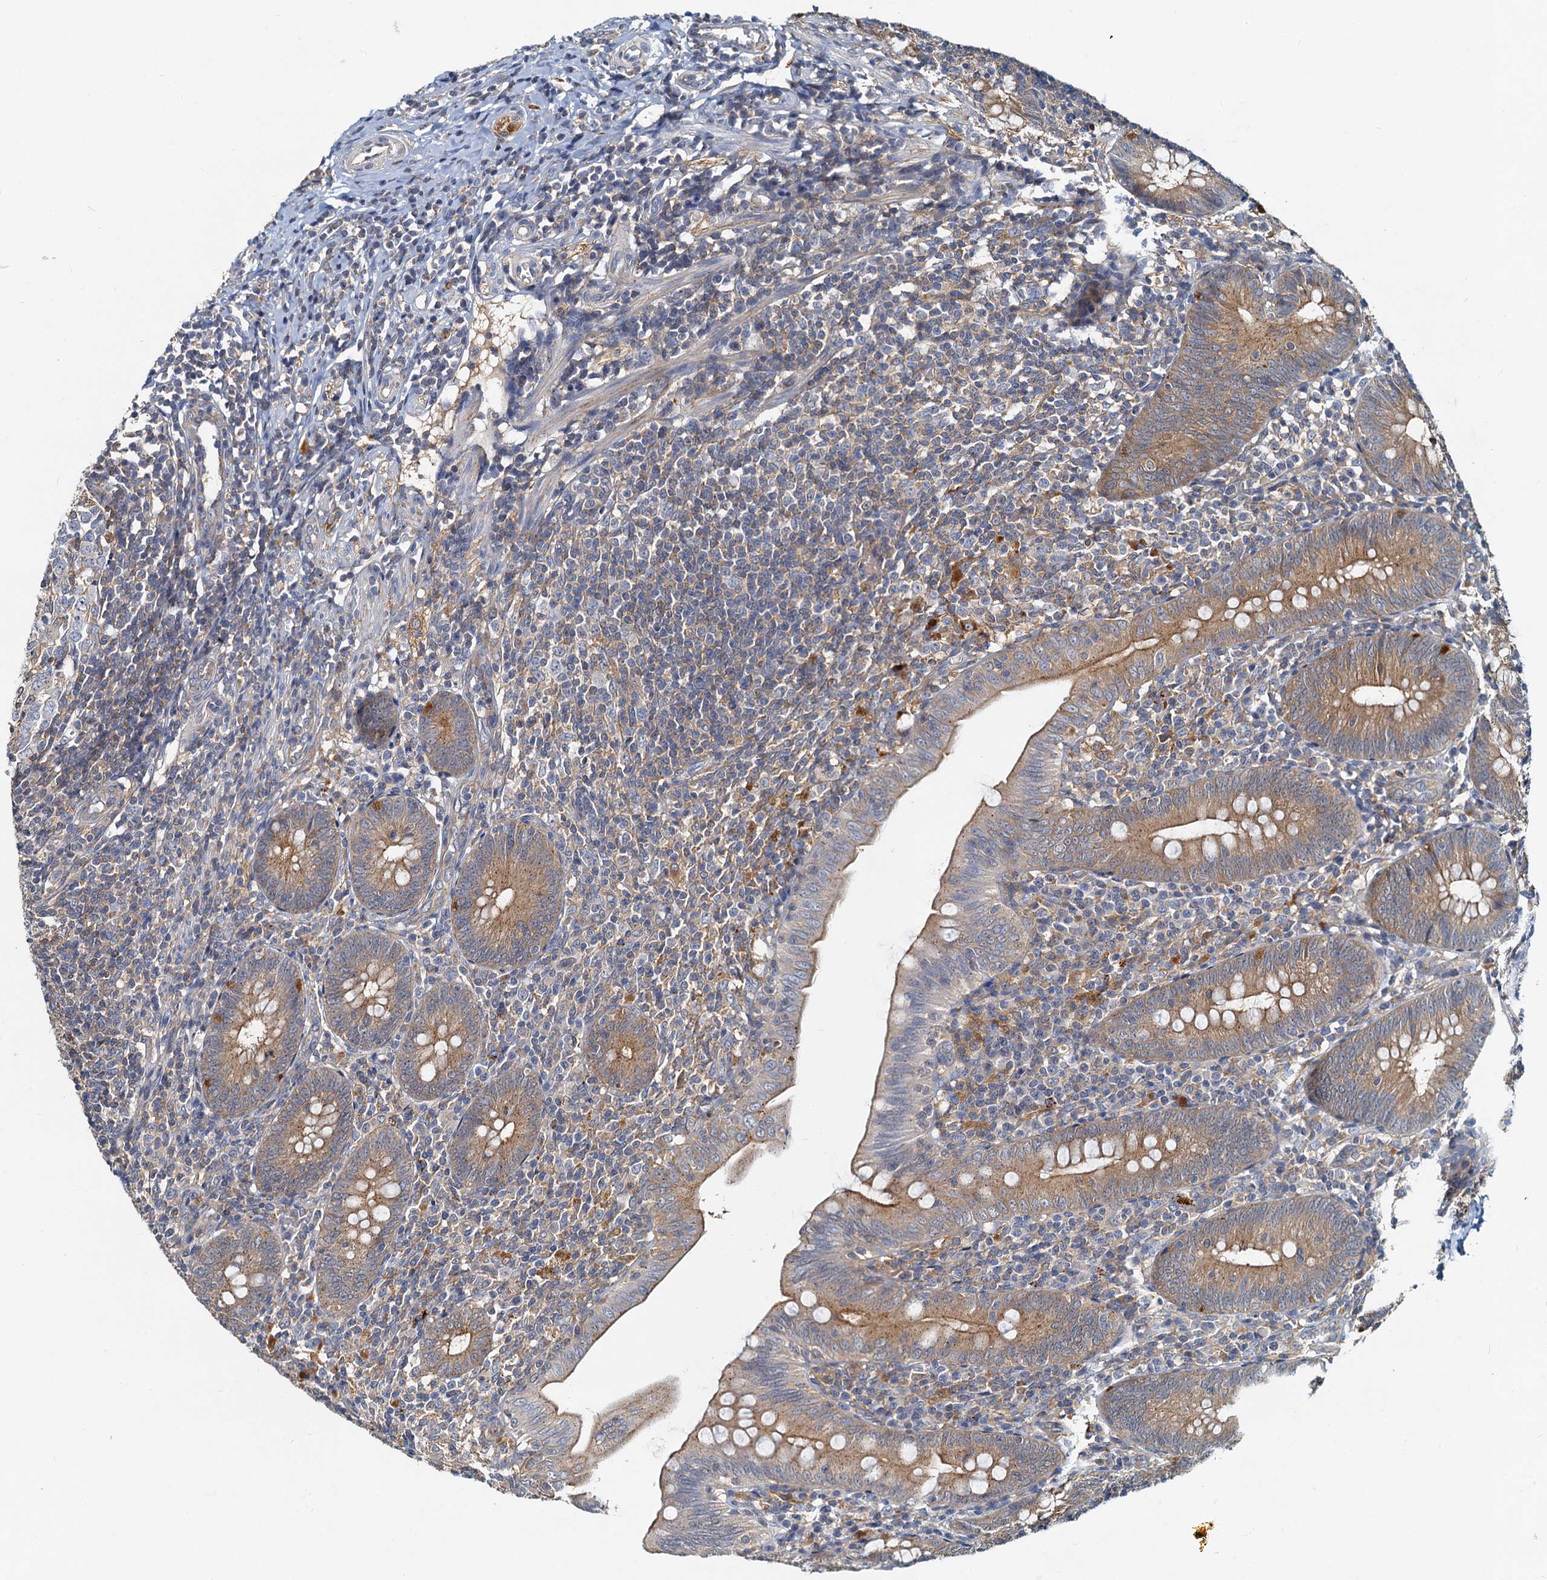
{"staining": {"intensity": "moderate", "quantity": ">75%", "location": "cytoplasmic/membranous"}, "tissue": "appendix", "cell_type": "Glandular cells", "image_type": "normal", "snomed": [{"axis": "morphology", "description": "Normal tissue, NOS"}, {"axis": "topography", "description": "Appendix"}], "caption": "Appendix stained with immunohistochemistry displays moderate cytoplasmic/membranous staining in approximately >75% of glandular cells.", "gene": "TOLLIP", "patient": {"sex": "male", "age": 14}}